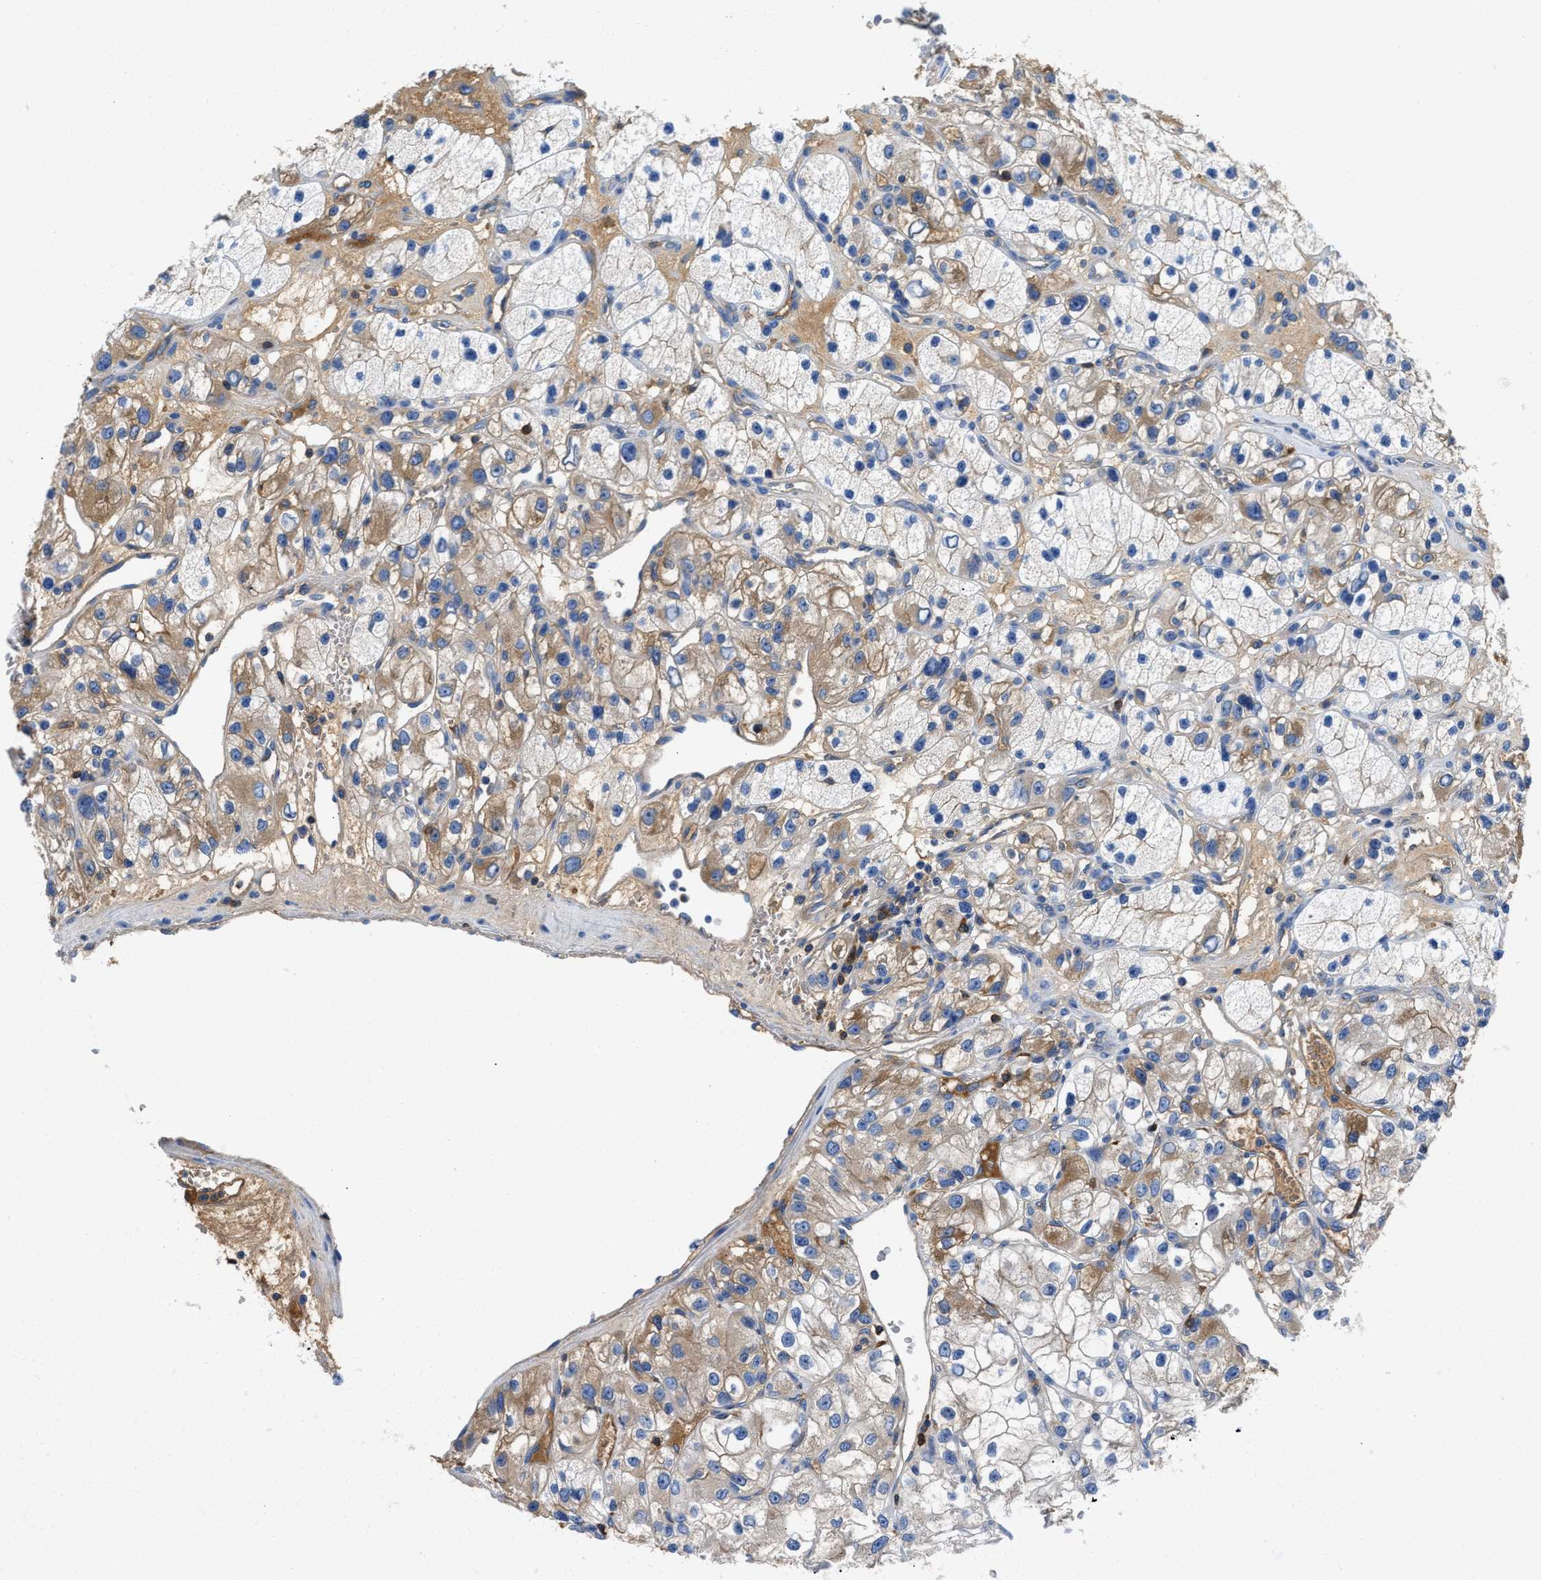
{"staining": {"intensity": "moderate", "quantity": "25%-75%", "location": "cytoplasmic/membranous"}, "tissue": "renal cancer", "cell_type": "Tumor cells", "image_type": "cancer", "snomed": [{"axis": "morphology", "description": "Adenocarcinoma, NOS"}, {"axis": "topography", "description": "Kidney"}], "caption": "Renal adenocarcinoma stained with DAB immunohistochemistry (IHC) displays medium levels of moderate cytoplasmic/membranous positivity in approximately 25%-75% of tumor cells.", "gene": "GC", "patient": {"sex": "female", "age": 57}}